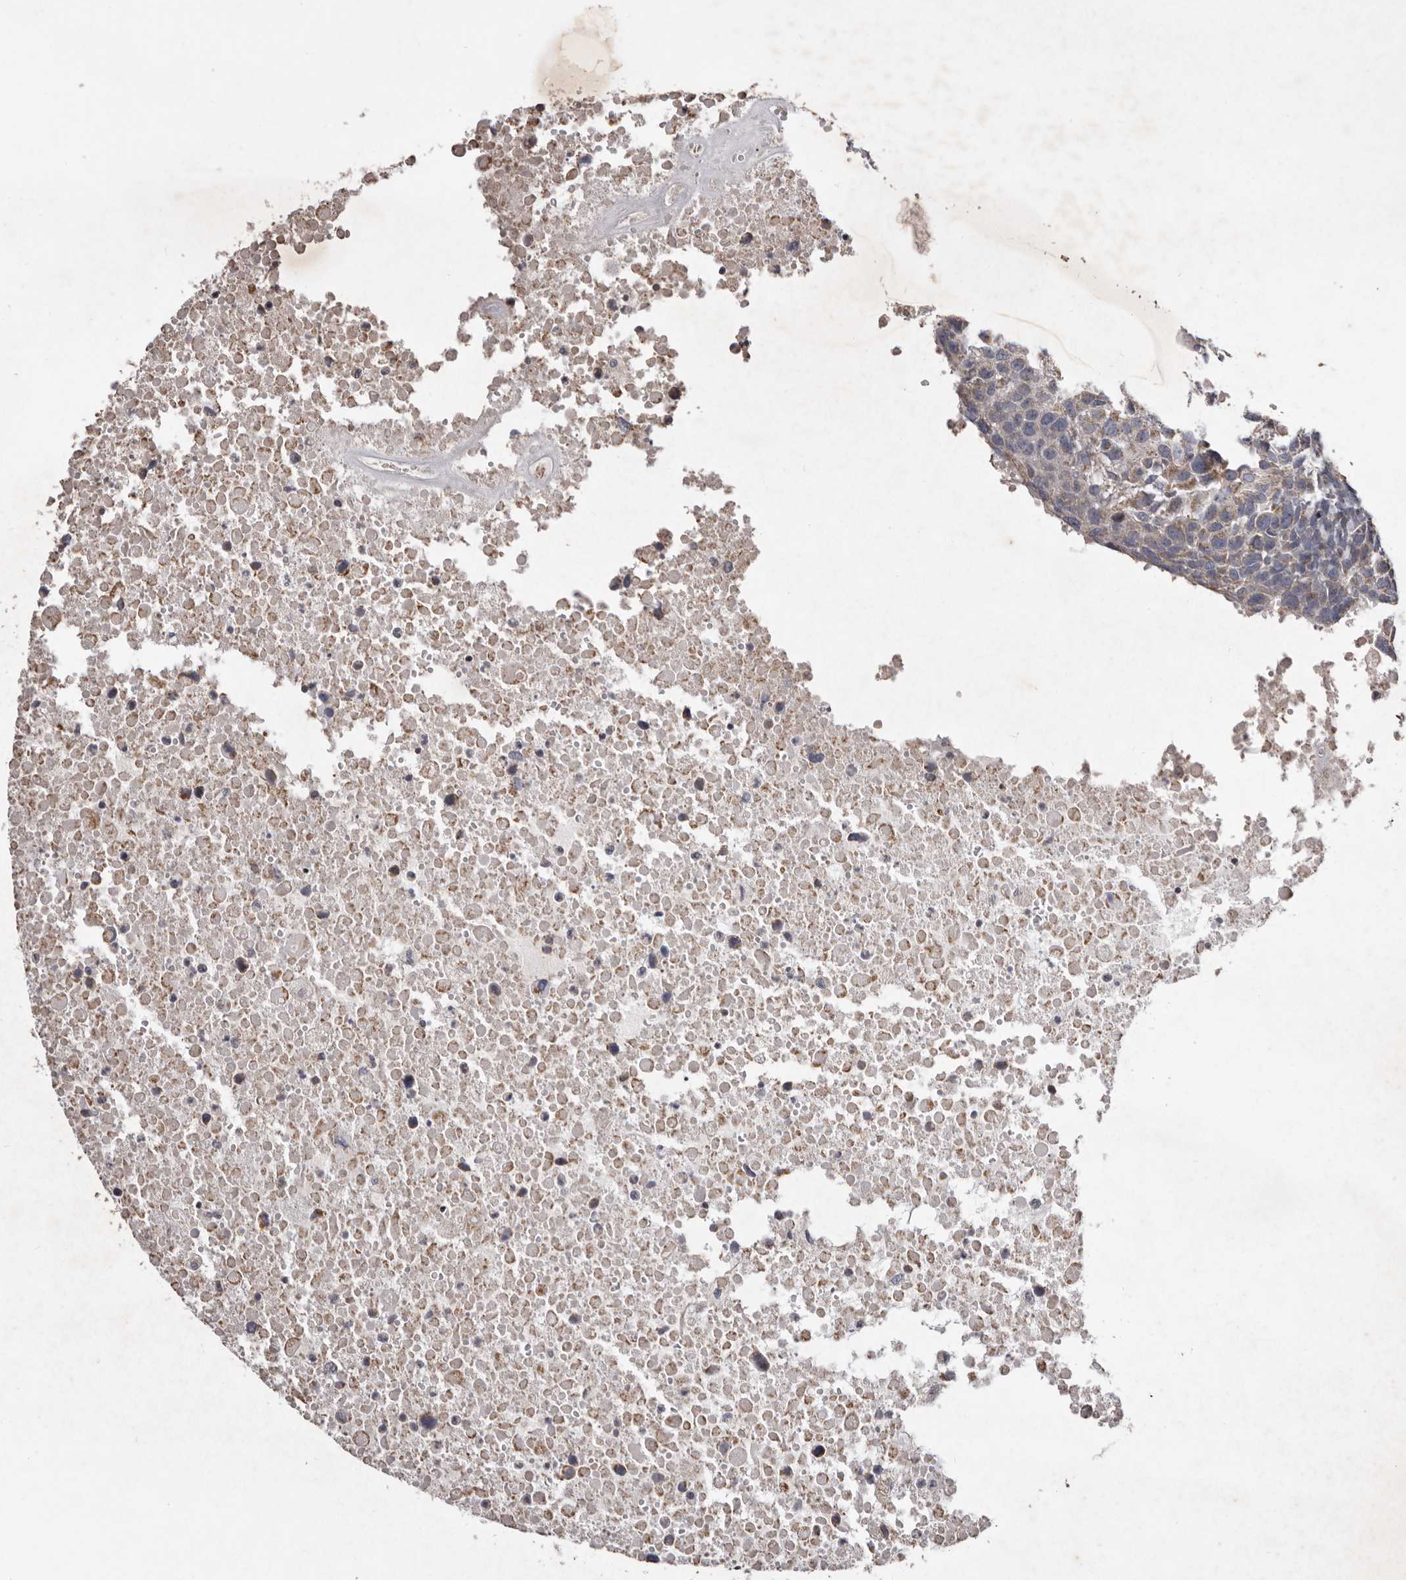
{"staining": {"intensity": "weak", "quantity": ">75%", "location": "cytoplasmic/membranous"}, "tissue": "head and neck cancer", "cell_type": "Tumor cells", "image_type": "cancer", "snomed": [{"axis": "morphology", "description": "Squamous cell carcinoma, NOS"}, {"axis": "topography", "description": "Head-Neck"}], "caption": "This image displays immunohistochemistry staining of head and neck squamous cell carcinoma, with low weak cytoplasmic/membranous expression in approximately >75% of tumor cells.", "gene": "CXCL14", "patient": {"sex": "male", "age": 66}}